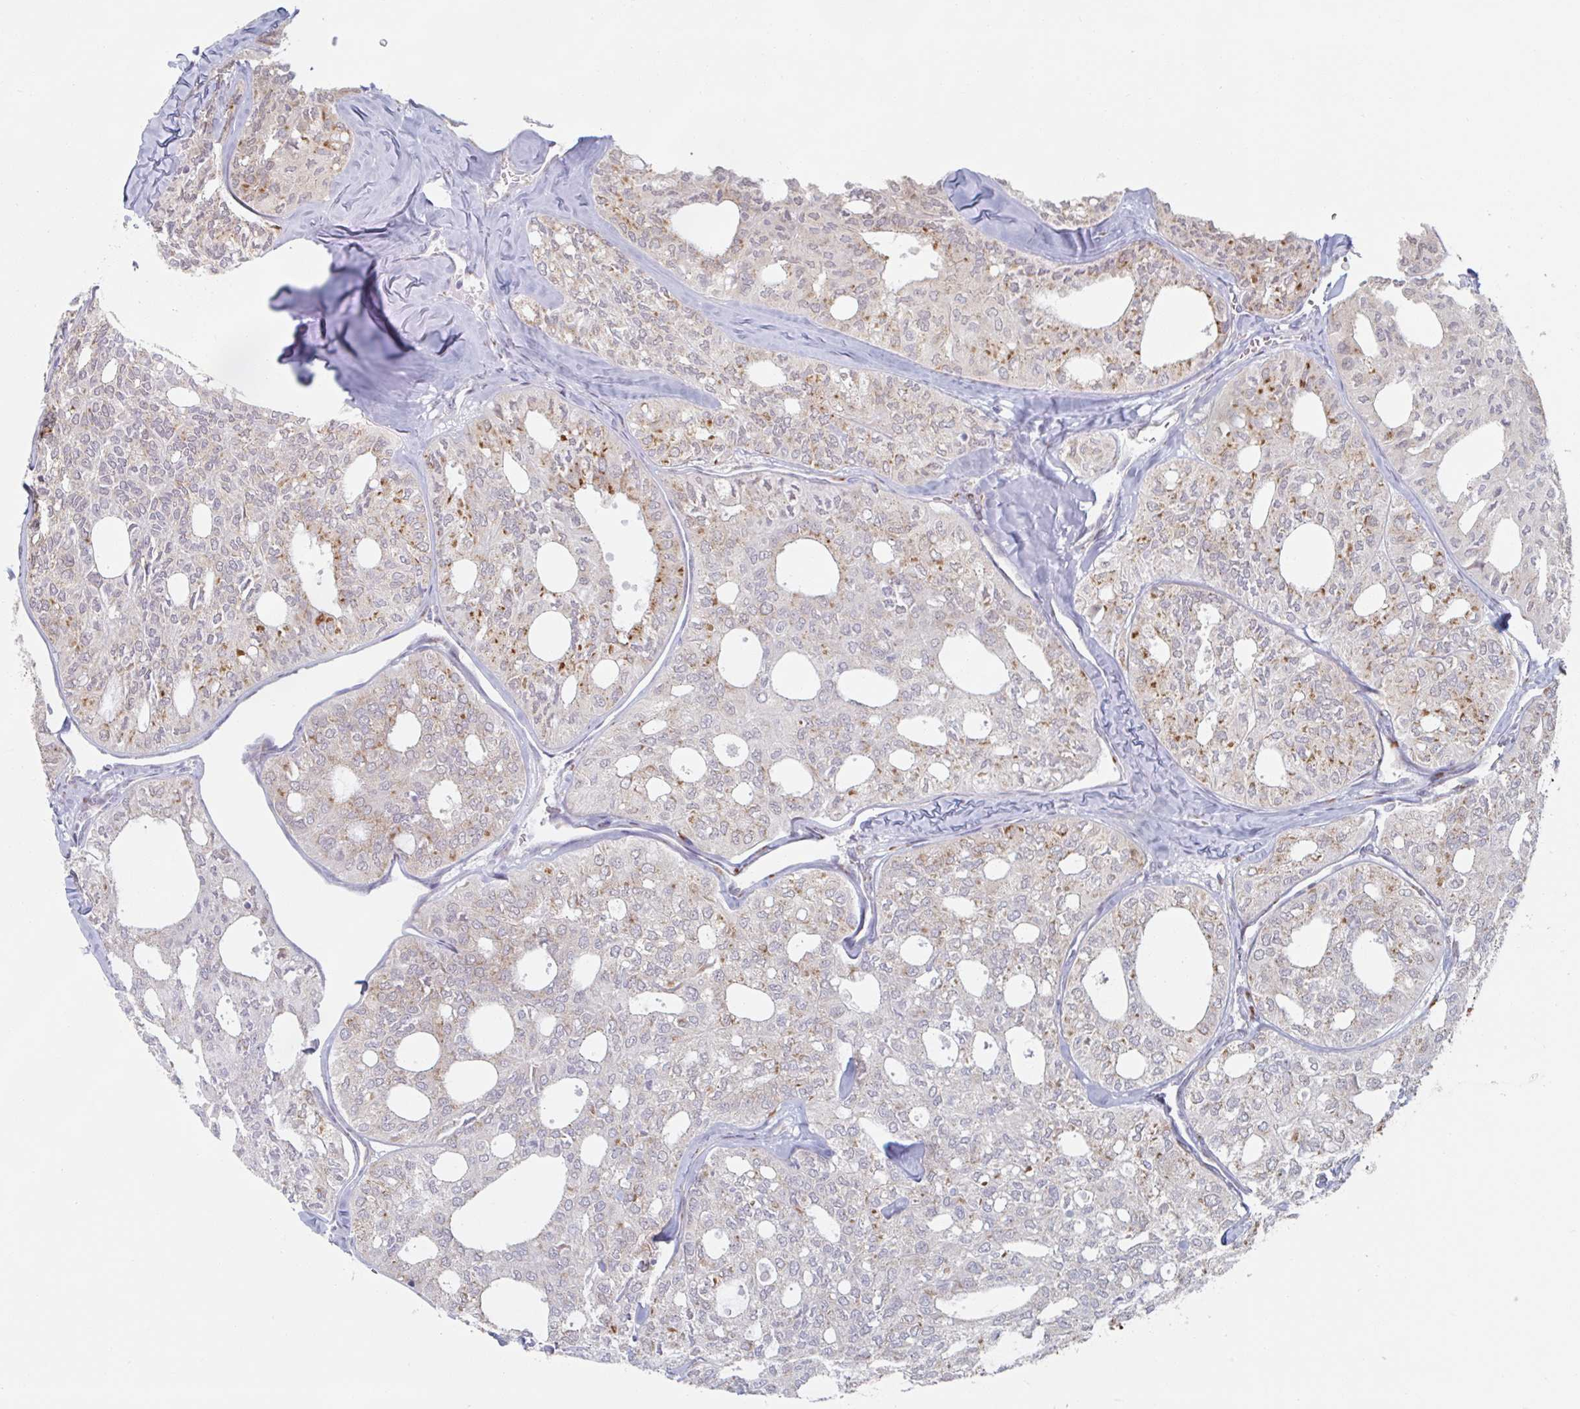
{"staining": {"intensity": "moderate", "quantity": "25%-75%", "location": "cytoplasmic/membranous"}, "tissue": "thyroid cancer", "cell_type": "Tumor cells", "image_type": "cancer", "snomed": [{"axis": "morphology", "description": "Follicular adenoma carcinoma, NOS"}, {"axis": "topography", "description": "Thyroid gland"}], "caption": "Immunohistochemistry of follicular adenoma carcinoma (thyroid) displays medium levels of moderate cytoplasmic/membranous staining in approximately 25%-75% of tumor cells. (DAB (3,3'-diaminobenzidine) IHC, brown staining for protein, blue staining for nuclei).", "gene": "TRAPPC10", "patient": {"sex": "male", "age": 75}}